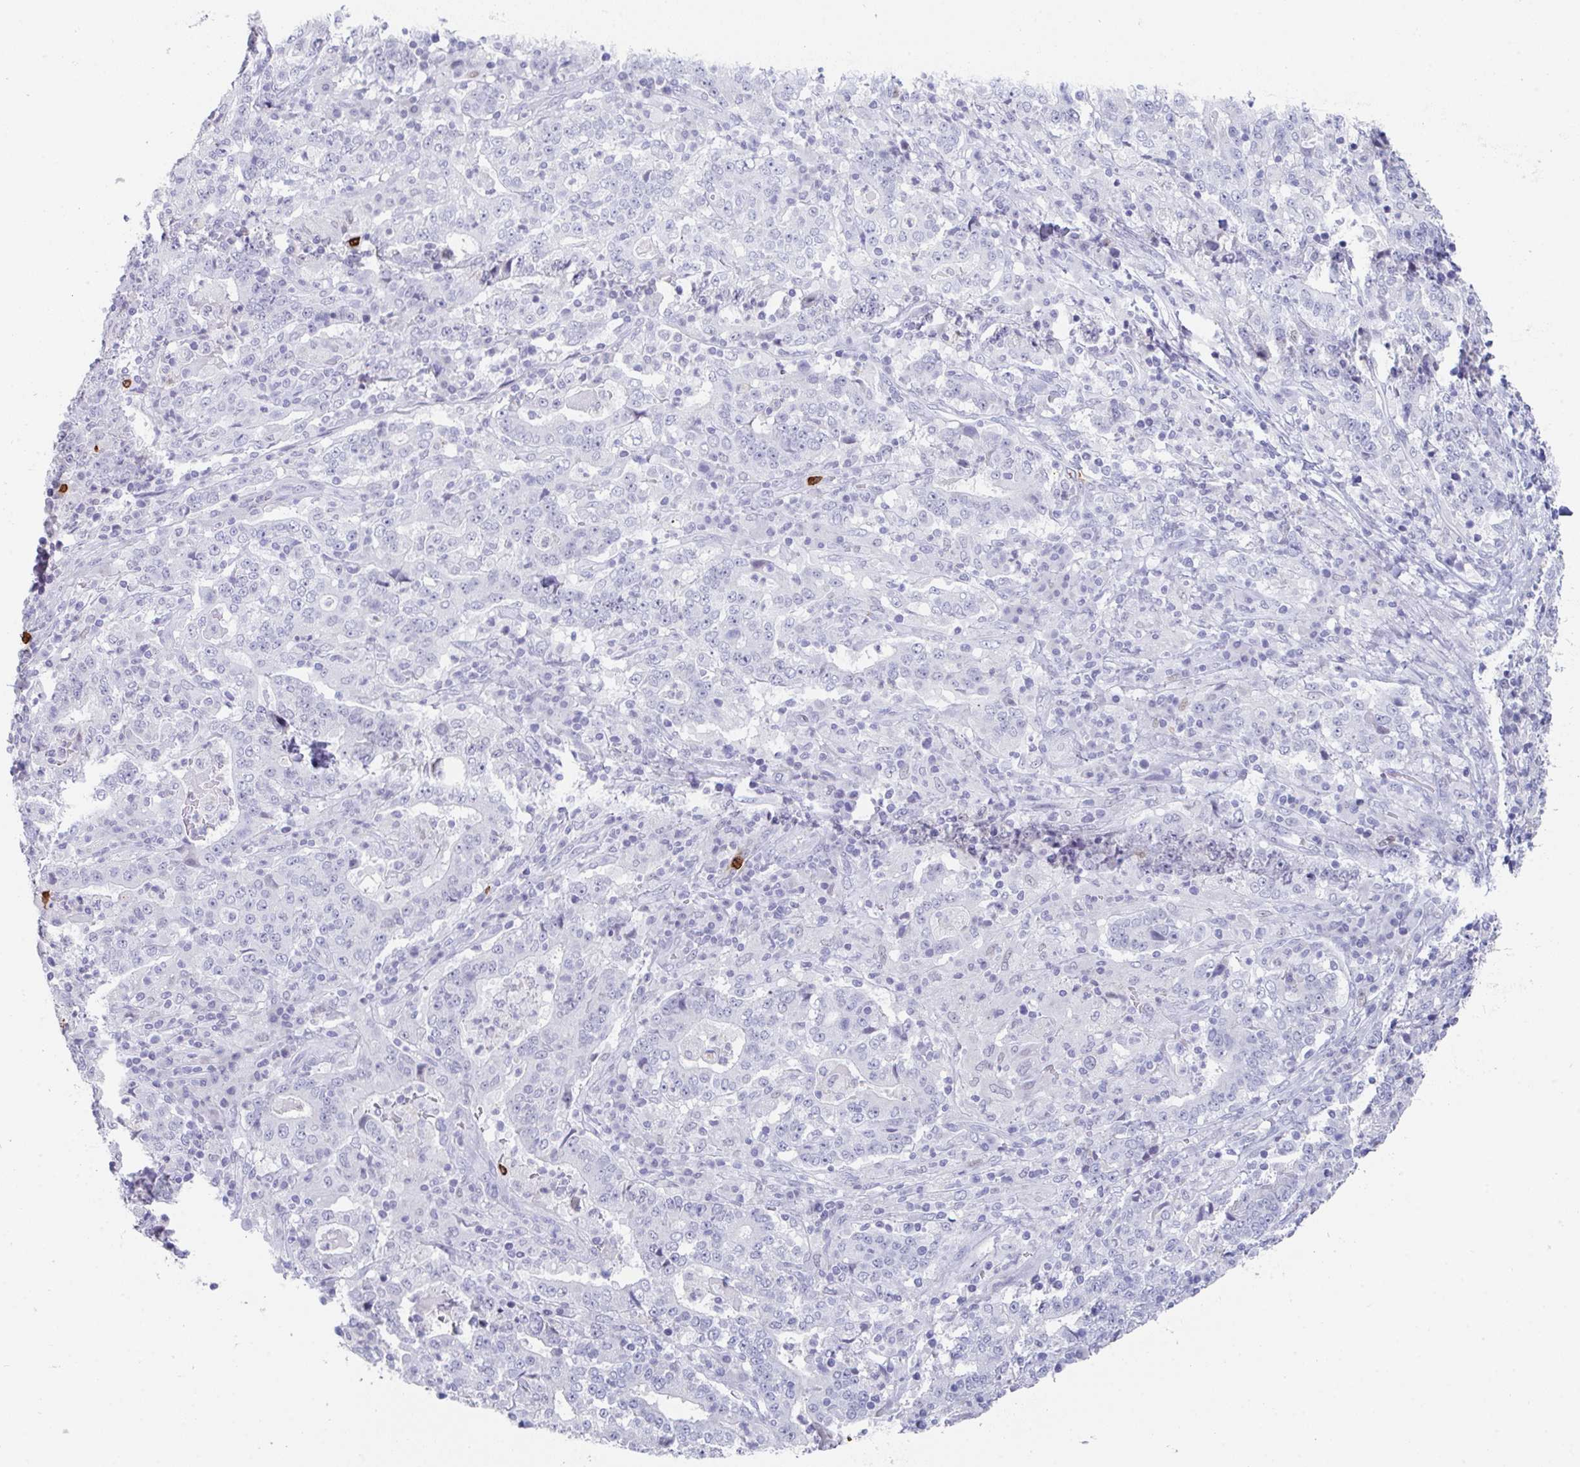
{"staining": {"intensity": "negative", "quantity": "none", "location": "none"}, "tissue": "stomach cancer", "cell_type": "Tumor cells", "image_type": "cancer", "snomed": [{"axis": "morphology", "description": "Normal tissue, NOS"}, {"axis": "morphology", "description": "Adenocarcinoma, NOS"}, {"axis": "topography", "description": "Stomach, upper"}, {"axis": "topography", "description": "Stomach"}], "caption": "An image of human stomach cancer is negative for staining in tumor cells. (Immunohistochemistry (ihc), brightfield microscopy, high magnification).", "gene": "RUBCN", "patient": {"sex": "male", "age": 59}}